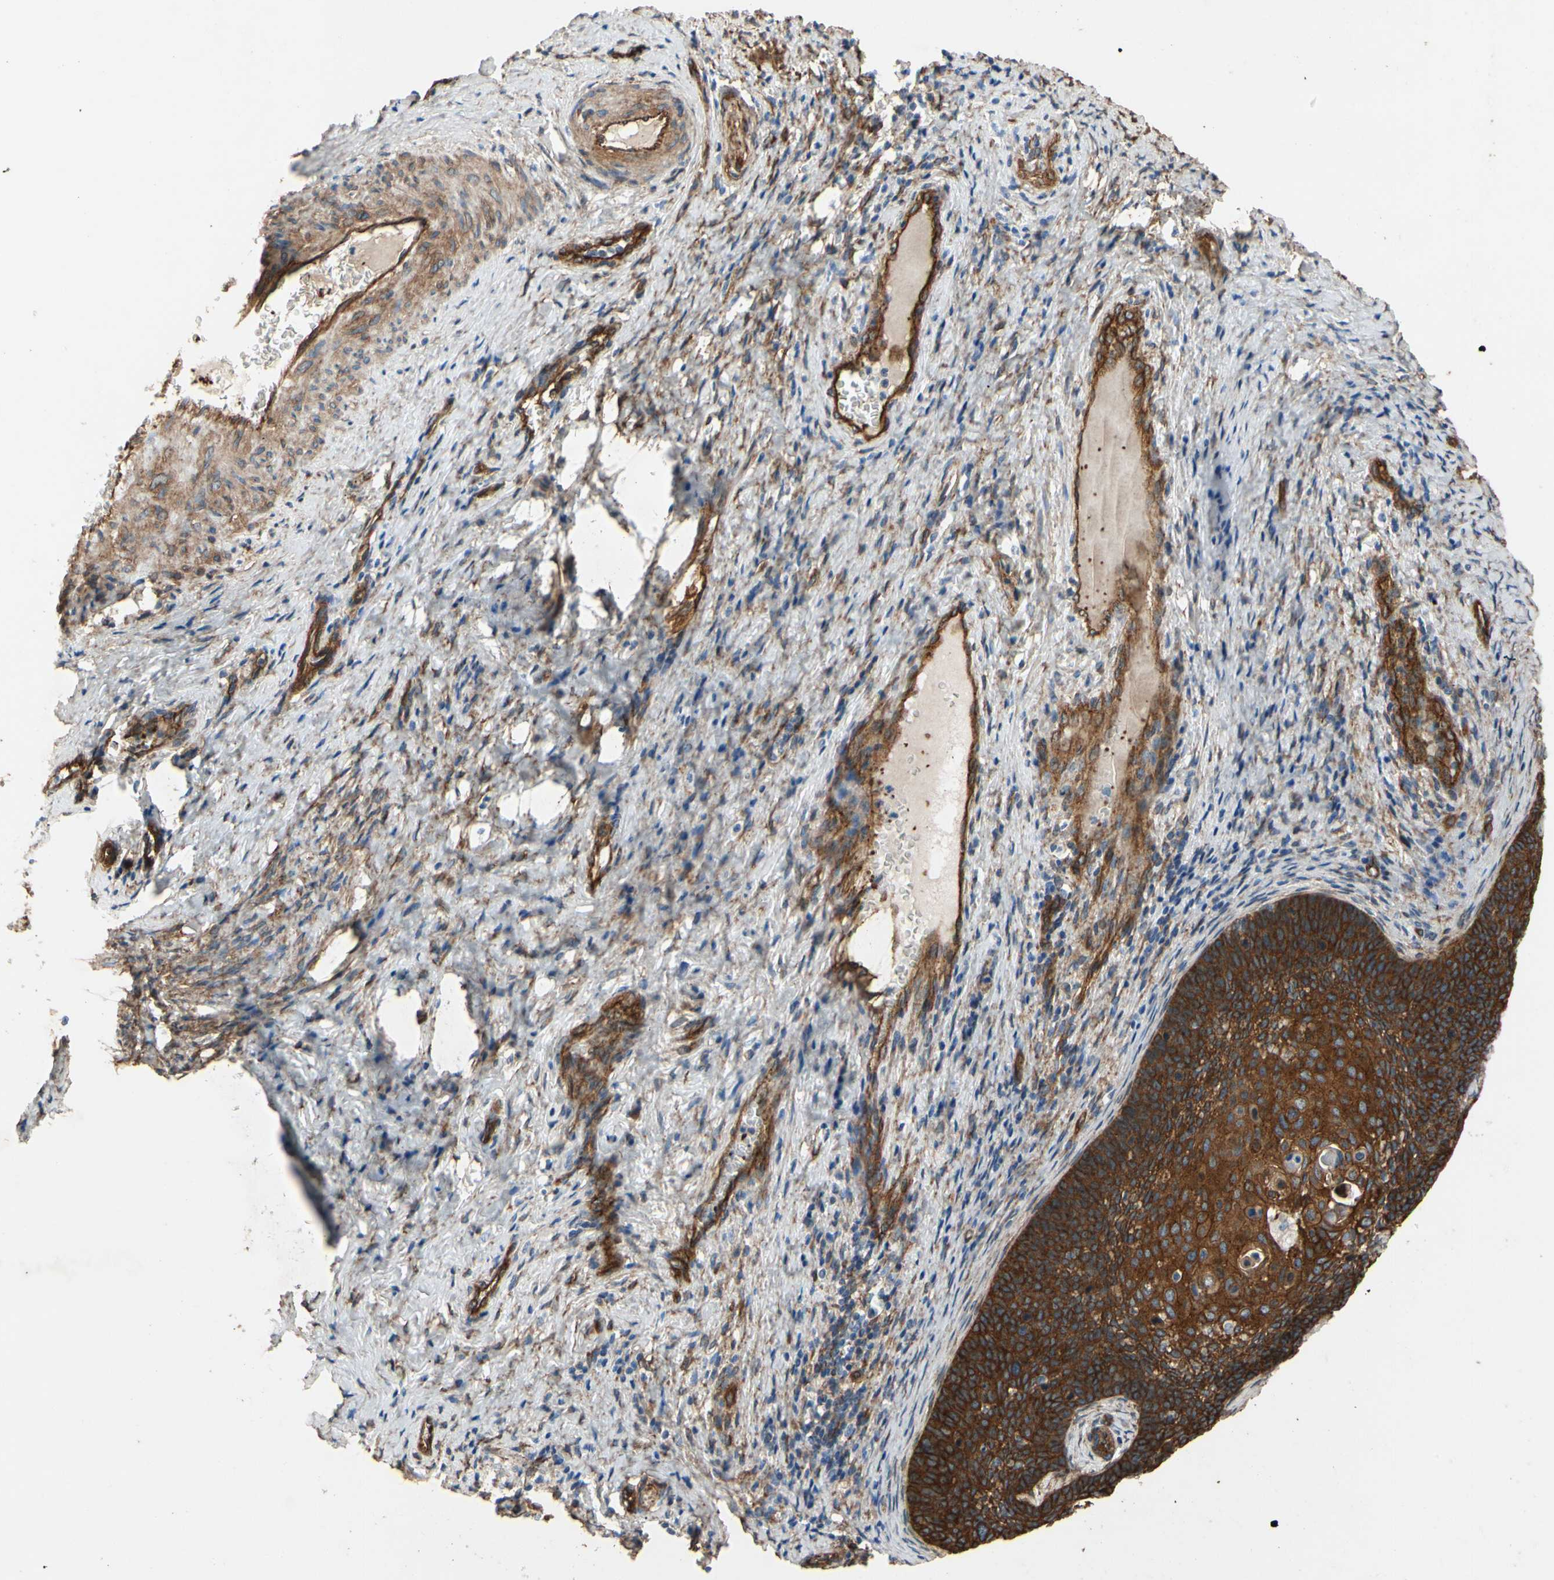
{"staining": {"intensity": "moderate", "quantity": ">75%", "location": "cytoplasmic/membranous"}, "tissue": "cervical cancer", "cell_type": "Tumor cells", "image_type": "cancer", "snomed": [{"axis": "morphology", "description": "Squamous cell carcinoma, NOS"}, {"axis": "topography", "description": "Cervix"}], "caption": "Cervical cancer (squamous cell carcinoma) stained with a brown dye demonstrates moderate cytoplasmic/membranous positive expression in about >75% of tumor cells.", "gene": "CTTNBP2", "patient": {"sex": "female", "age": 33}}